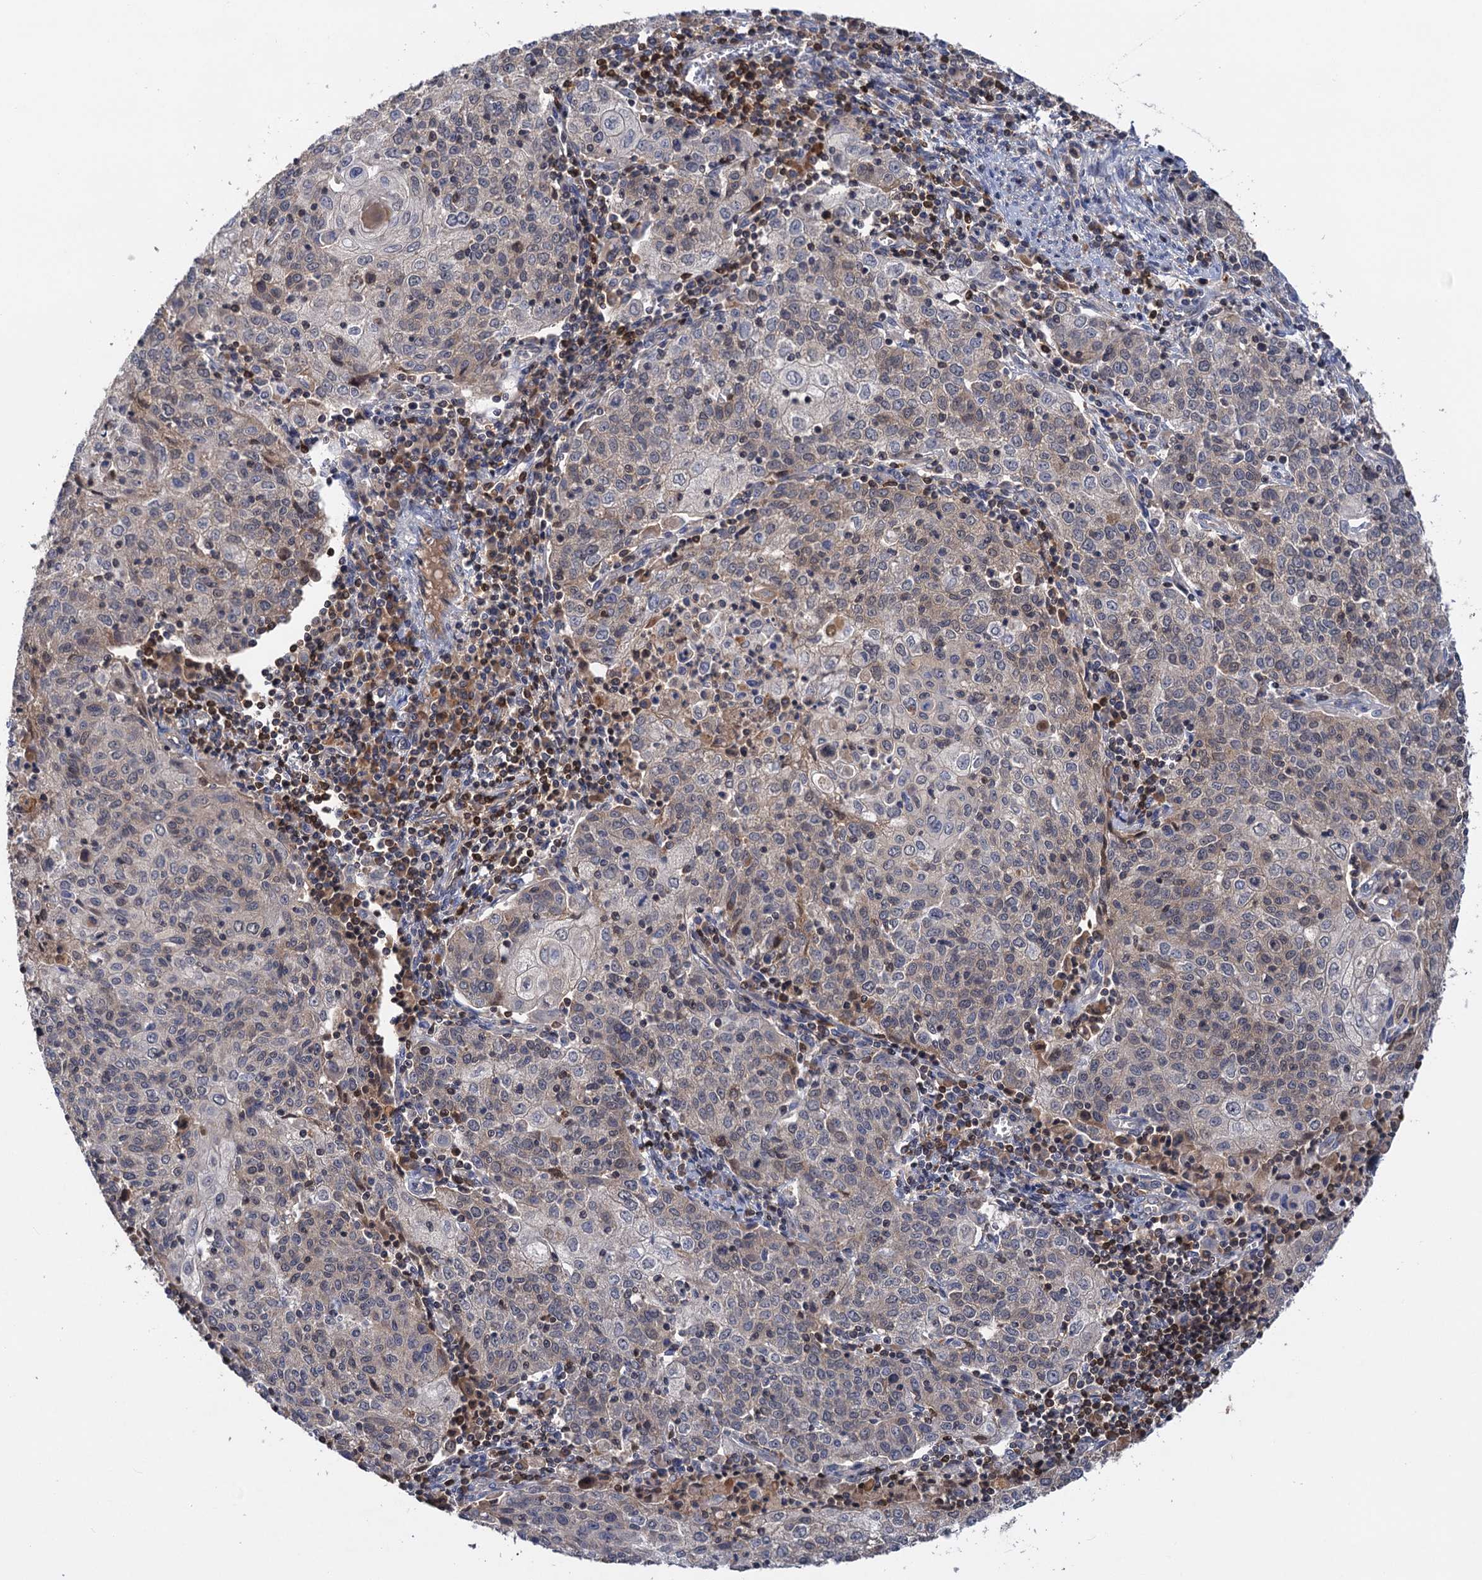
{"staining": {"intensity": "weak", "quantity": "<25%", "location": "cytoplasmic/membranous"}, "tissue": "cervical cancer", "cell_type": "Tumor cells", "image_type": "cancer", "snomed": [{"axis": "morphology", "description": "Squamous cell carcinoma, NOS"}, {"axis": "topography", "description": "Cervix"}], "caption": "Immunohistochemistry histopathology image of cervical squamous cell carcinoma stained for a protein (brown), which reveals no staining in tumor cells. Nuclei are stained in blue.", "gene": "DGKA", "patient": {"sex": "female", "age": 48}}